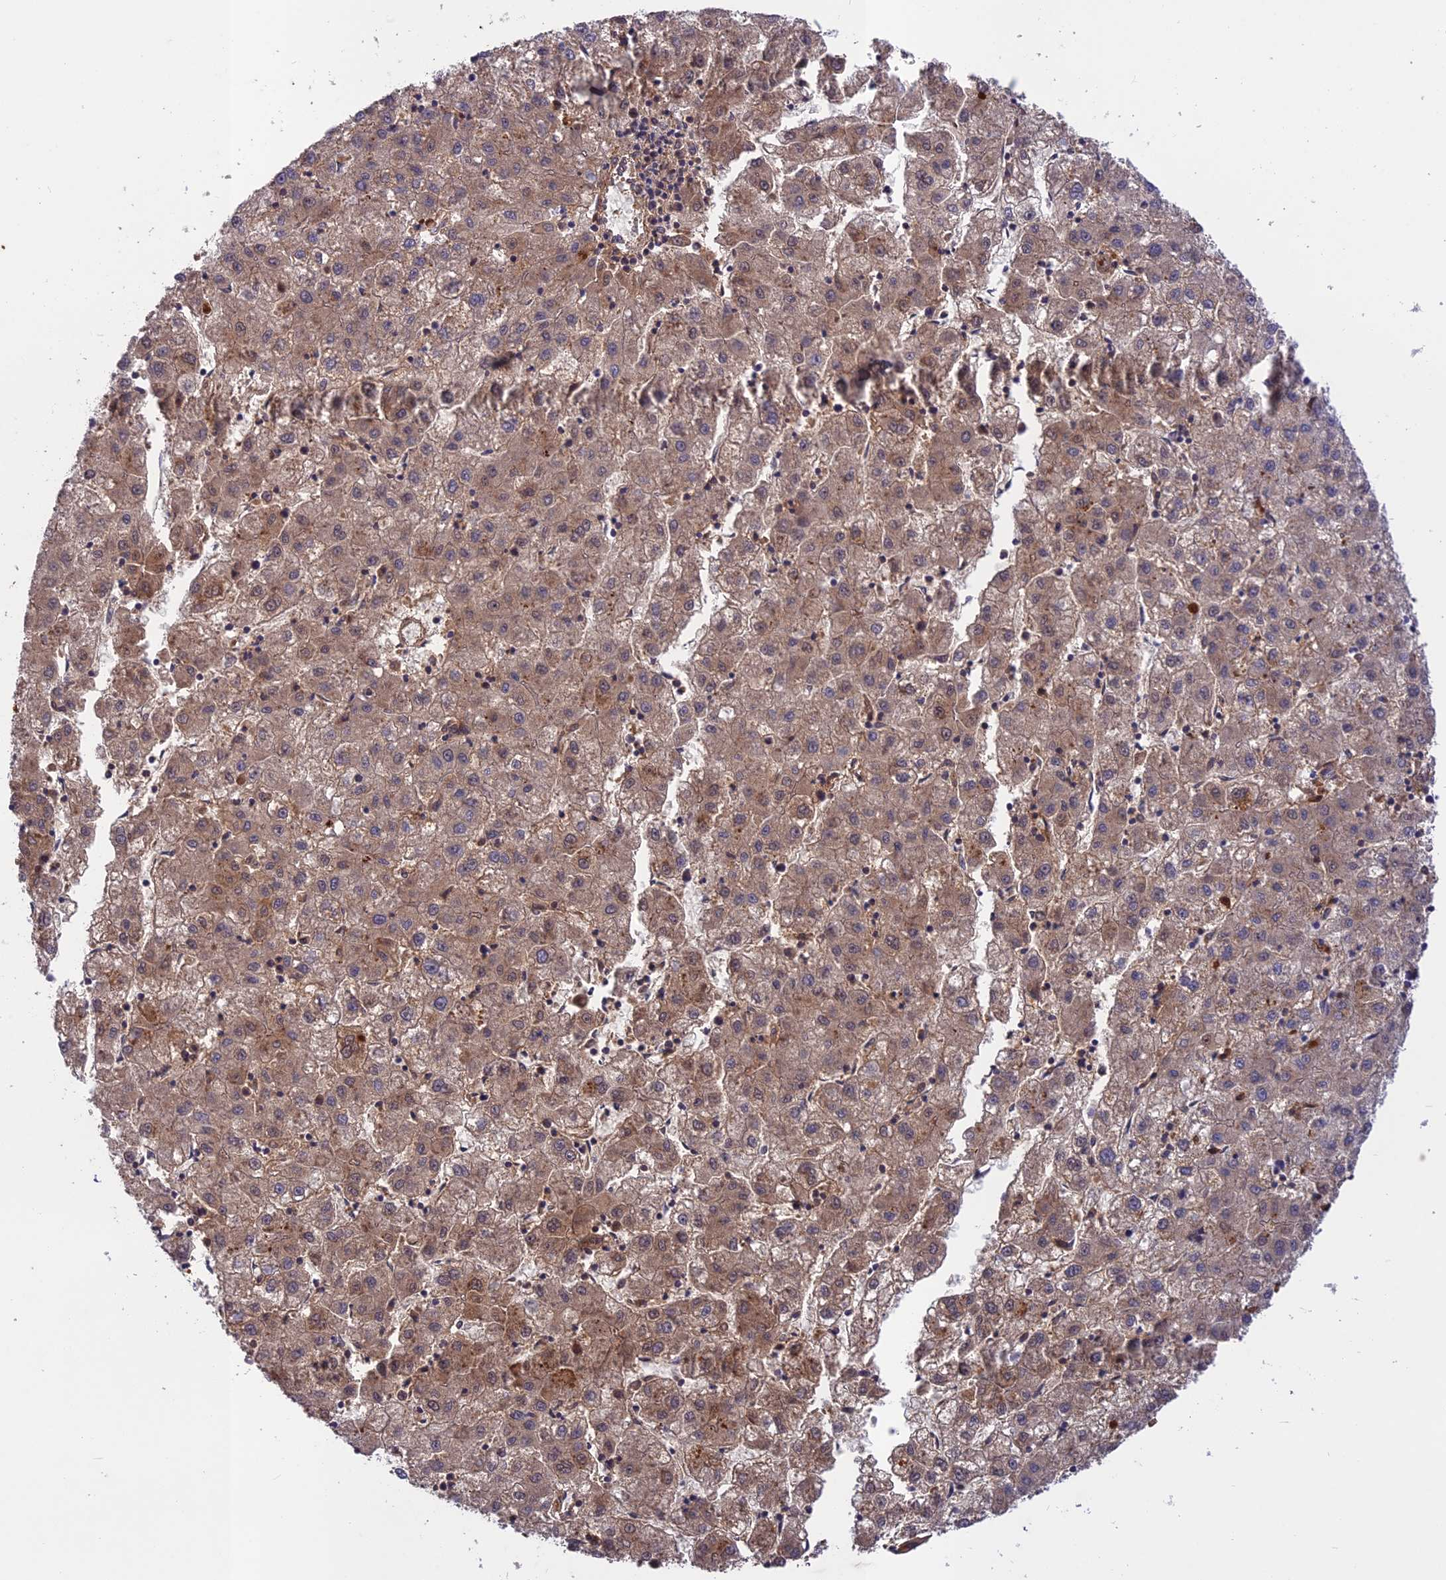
{"staining": {"intensity": "moderate", "quantity": ">75%", "location": "cytoplasmic/membranous"}, "tissue": "liver cancer", "cell_type": "Tumor cells", "image_type": "cancer", "snomed": [{"axis": "morphology", "description": "Carcinoma, Hepatocellular, NOS"}, {"axis": "topography", "description": "Liver"}], "caption": "A high-resolution image shows IHC staining of liver cancer, which demonstrates moderate cytoplasmic/membranous positivity in about >75% of tumor cells.", "gene": "ADO", "patient": {"sex": "male", "age": 72}}